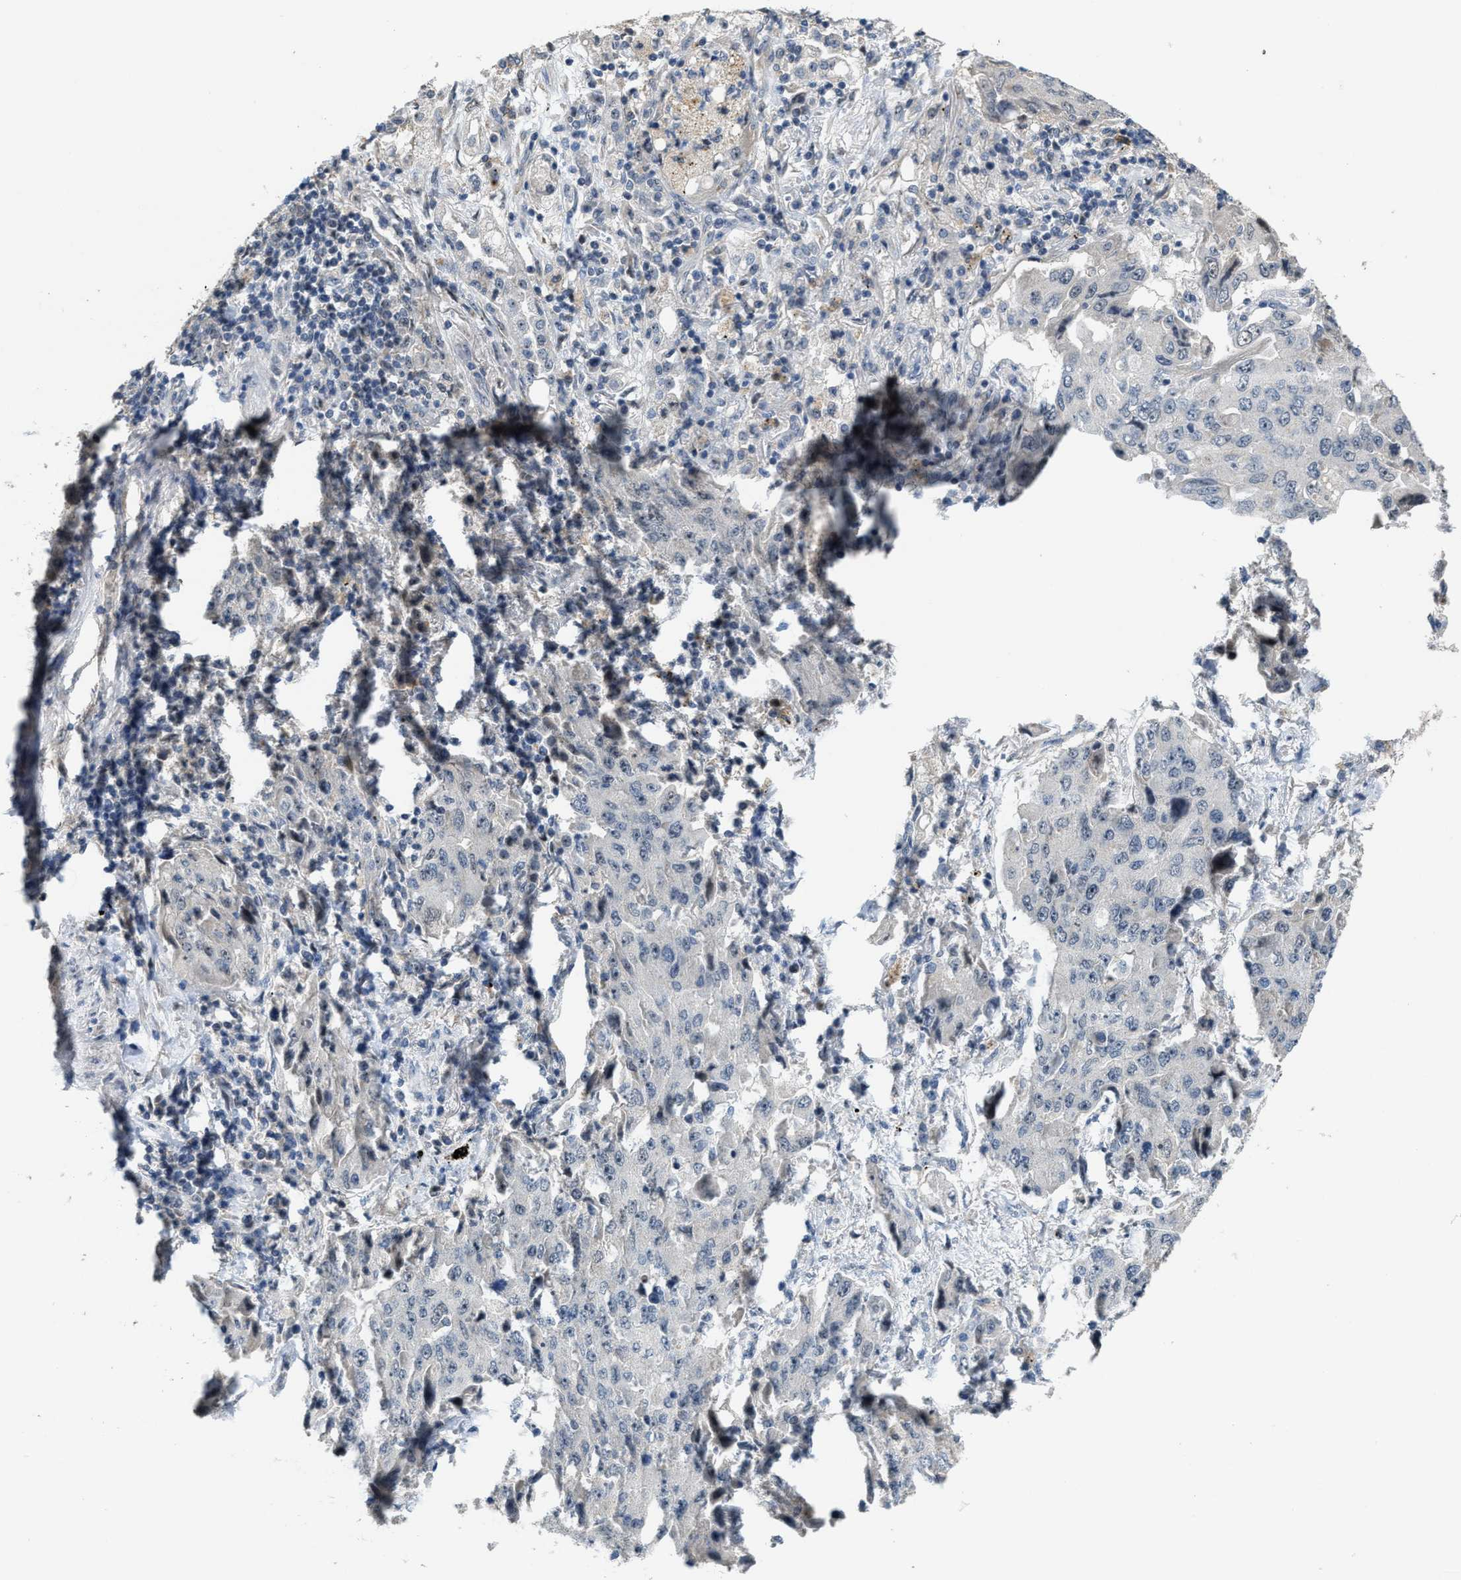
{"staining": {"intensity": "negative", "quantity": "none", "location": "none"}, "tissue": "lung cancer", "cell_type": "Tumor cells", "image_type": "cancer", "snomed": [{"axis": "morphology", "description": "Adenocarcinoma, NOS"}, {"axis": "topography", "description": "Lung"}], "caption": "Immunohistochemistry micrograph of neoplastic tissue: human lung cancer (adenocarcinoma) stained with DAB (3,3'-diaminobenzidine) reveals no significant protein staining in tumor cells.", "gene": "ZNF783", "patient": {"sex": "female", "age": 65}}